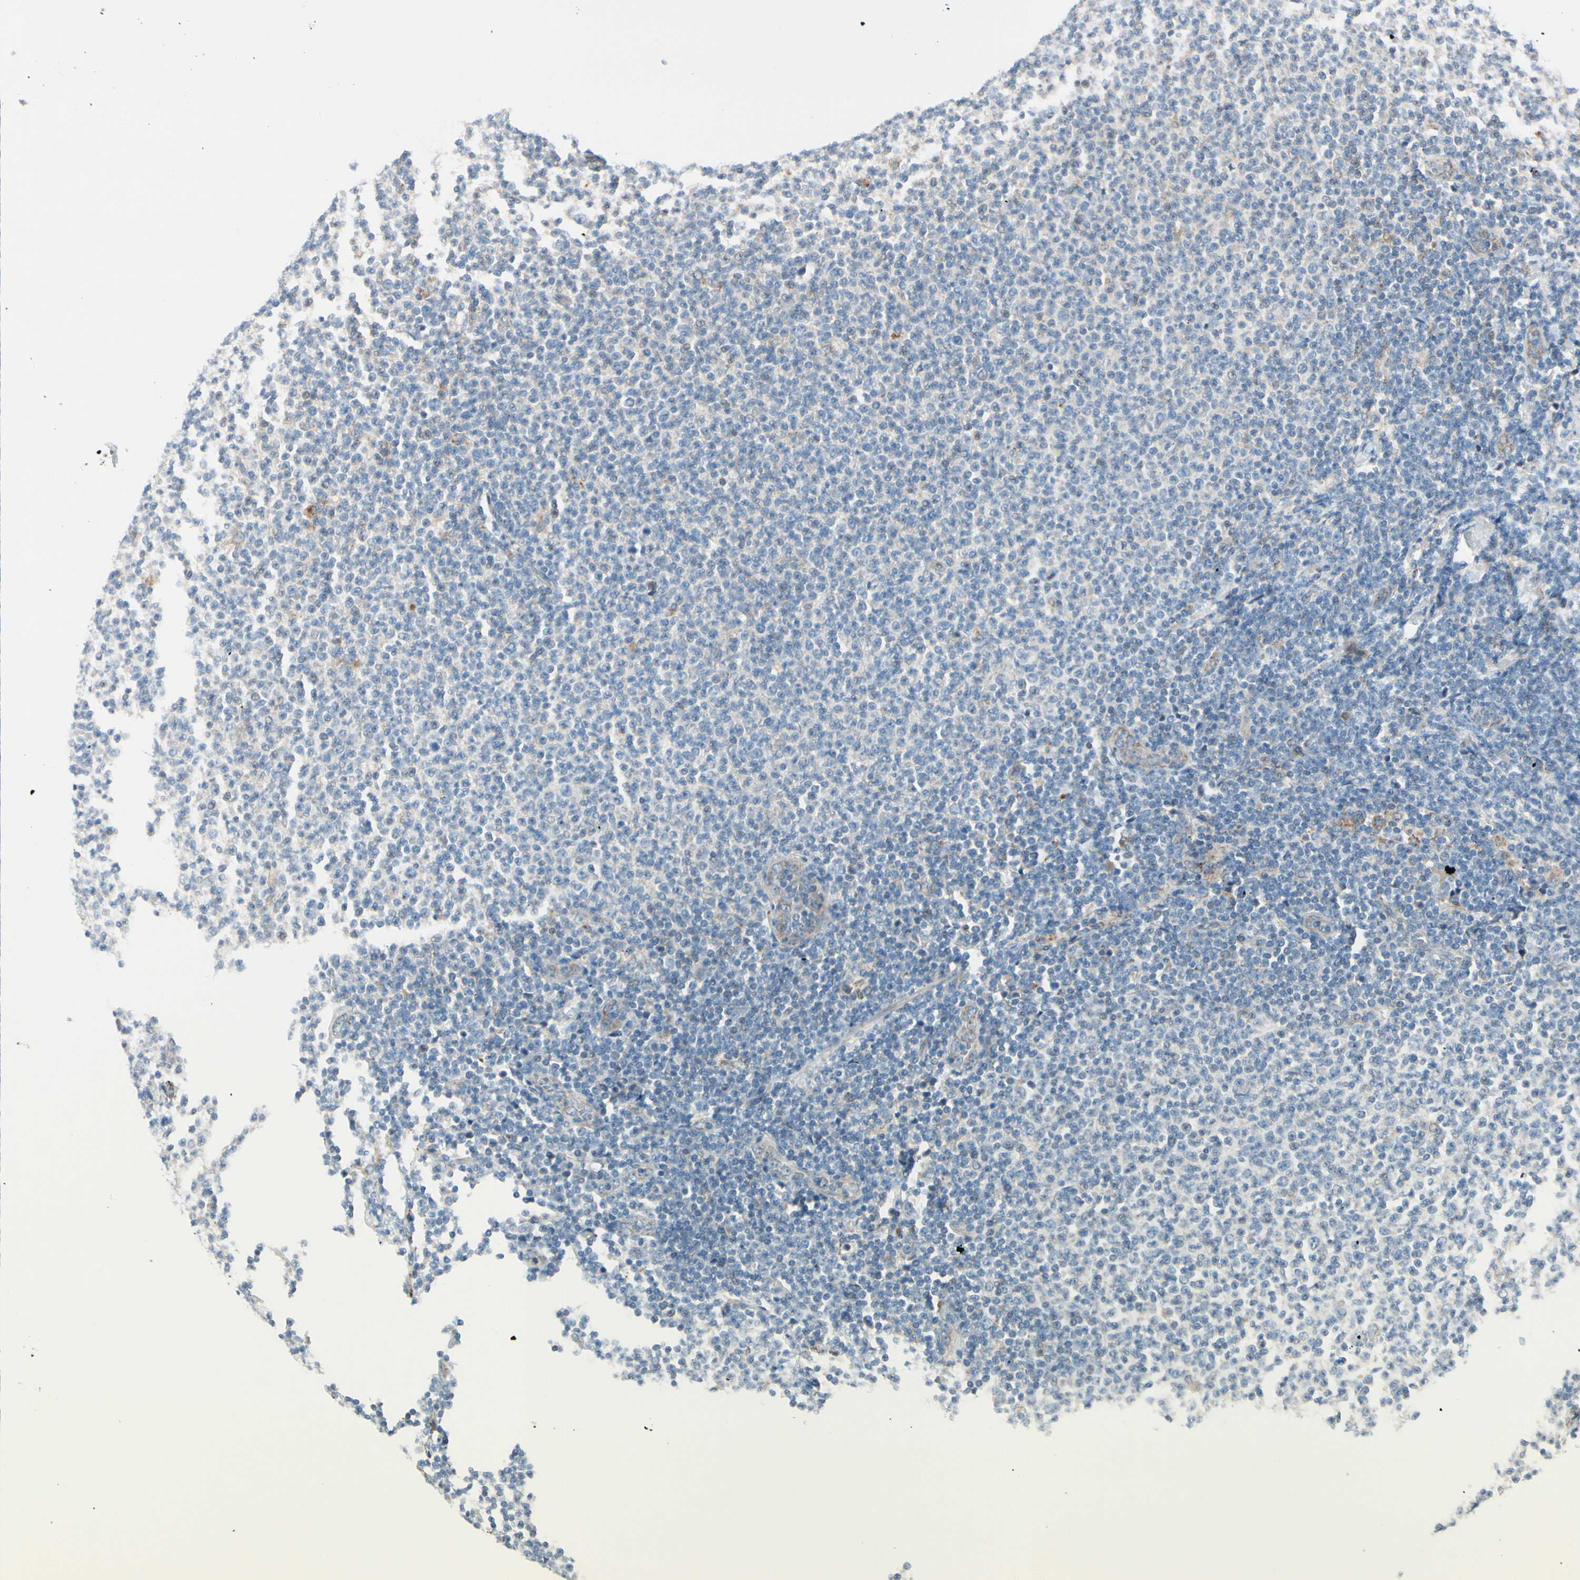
{"staining": {"intensity": "negative", "quantity": "none", "location": "none"}, "tissue": "lymphoma", "cell_type": "Tumor cells", "image_type": "cancer", "snomed": [{"axis": "morphology", "description": "Malignant lymphoma, non-Hodgkin's type, Low grade"}, {"axis": "topography", "description": "Lymph node"}], "caption": "There is no significant positivity in tumor cells of lymphoma.", "gene": "EPHA3", "patient": {"sex": "male", "age": 66}}